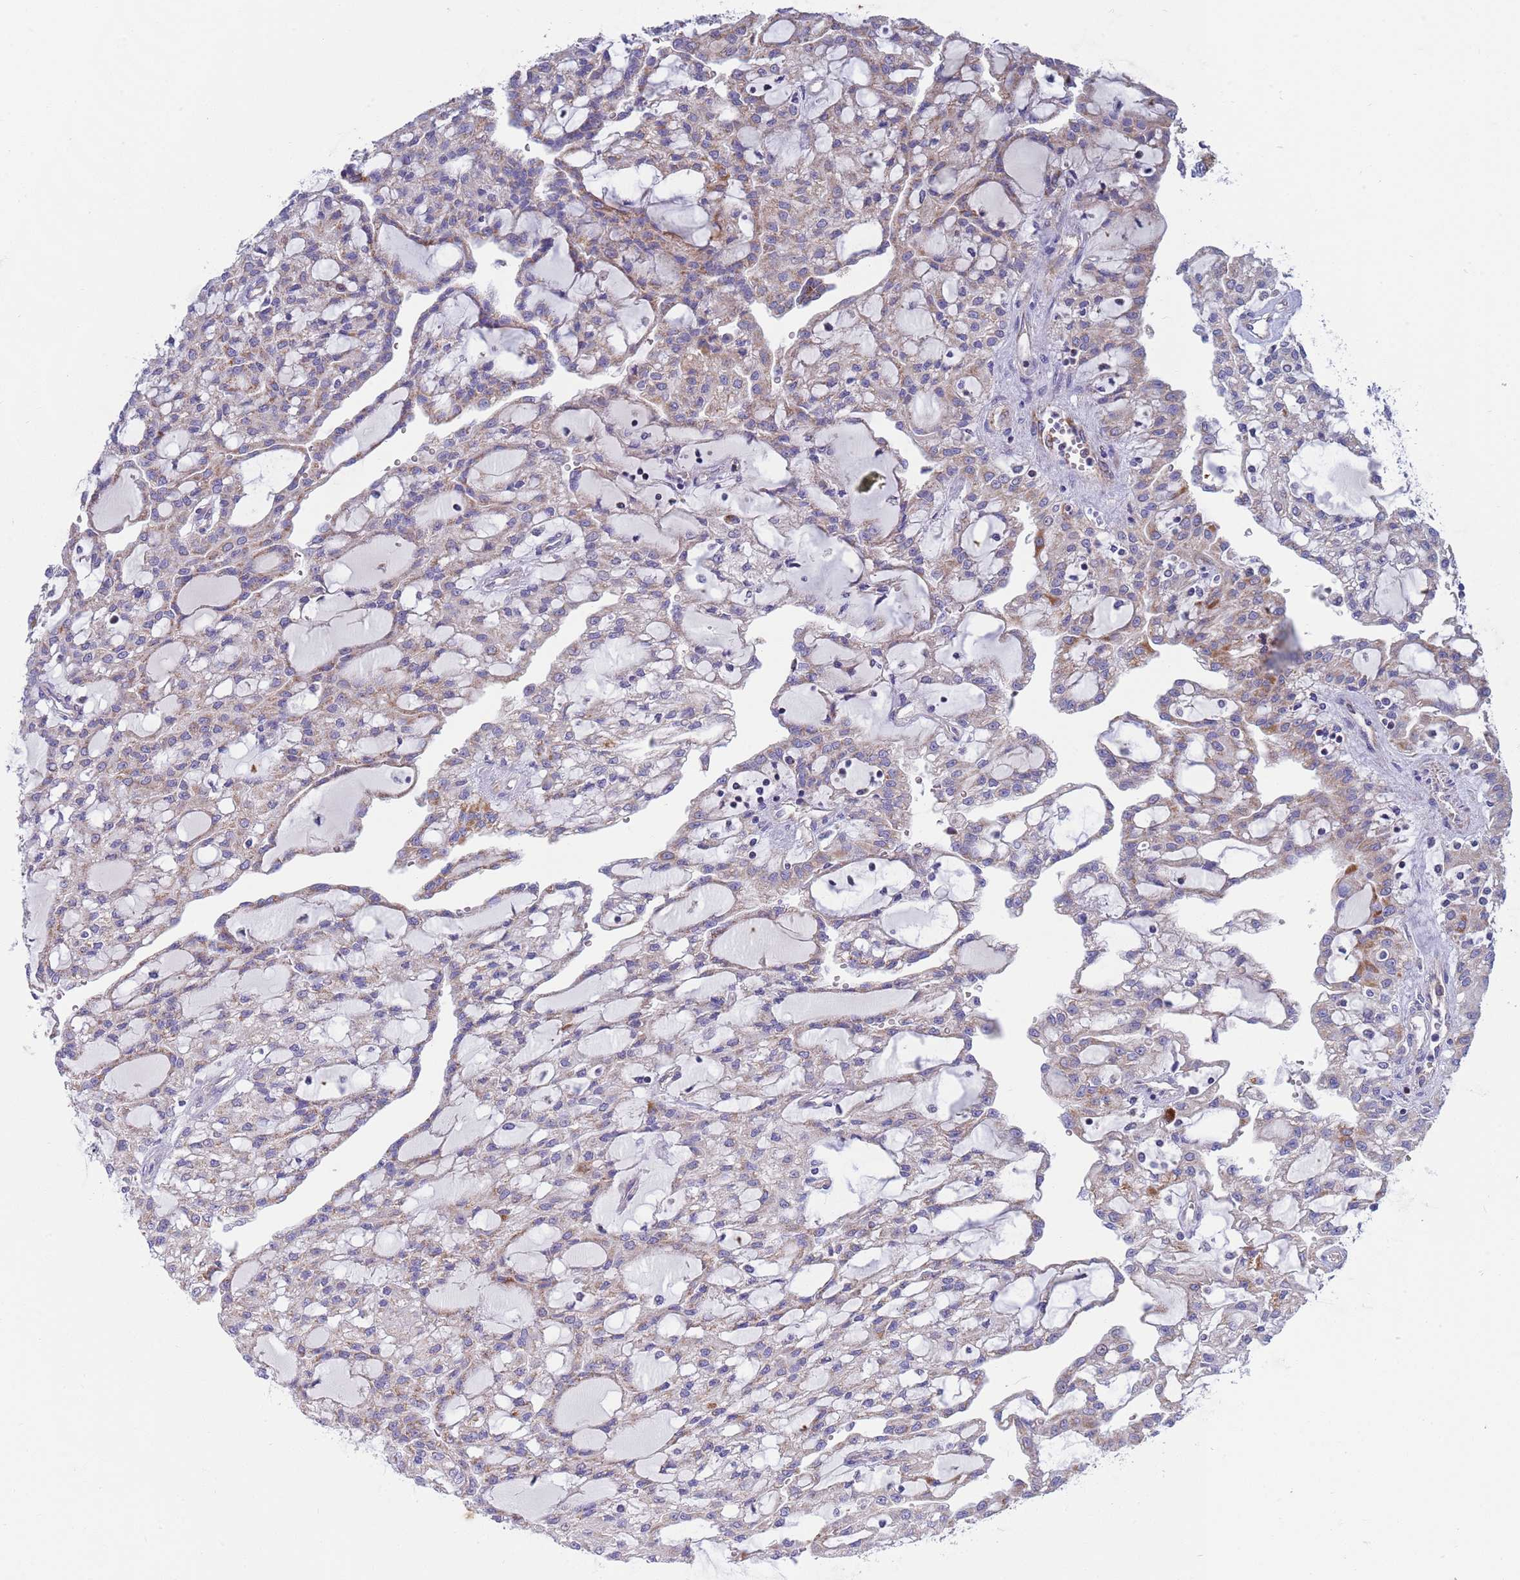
{"staining": {"intensity": "moderate", "quantity": "<25%", "location": "cytoplasmic/membranous"}, "tissue": "renal cancer", "cell_type": "Tumor cells", "image_type": "cancer", "snomed": [{"axis": "morphology", "description": "Adenocarcinoma, NOS"}, {"axis": "topography", "description": "Kidney"}], "caption": "Adenocarcinoma (renal) stained with a brown dye exhibits moderate cytoplasmic/membranous positive expression in about <25% of tumor cells.", "gene": "EMC8", "patient": {"sex": "male", "age": 63}}